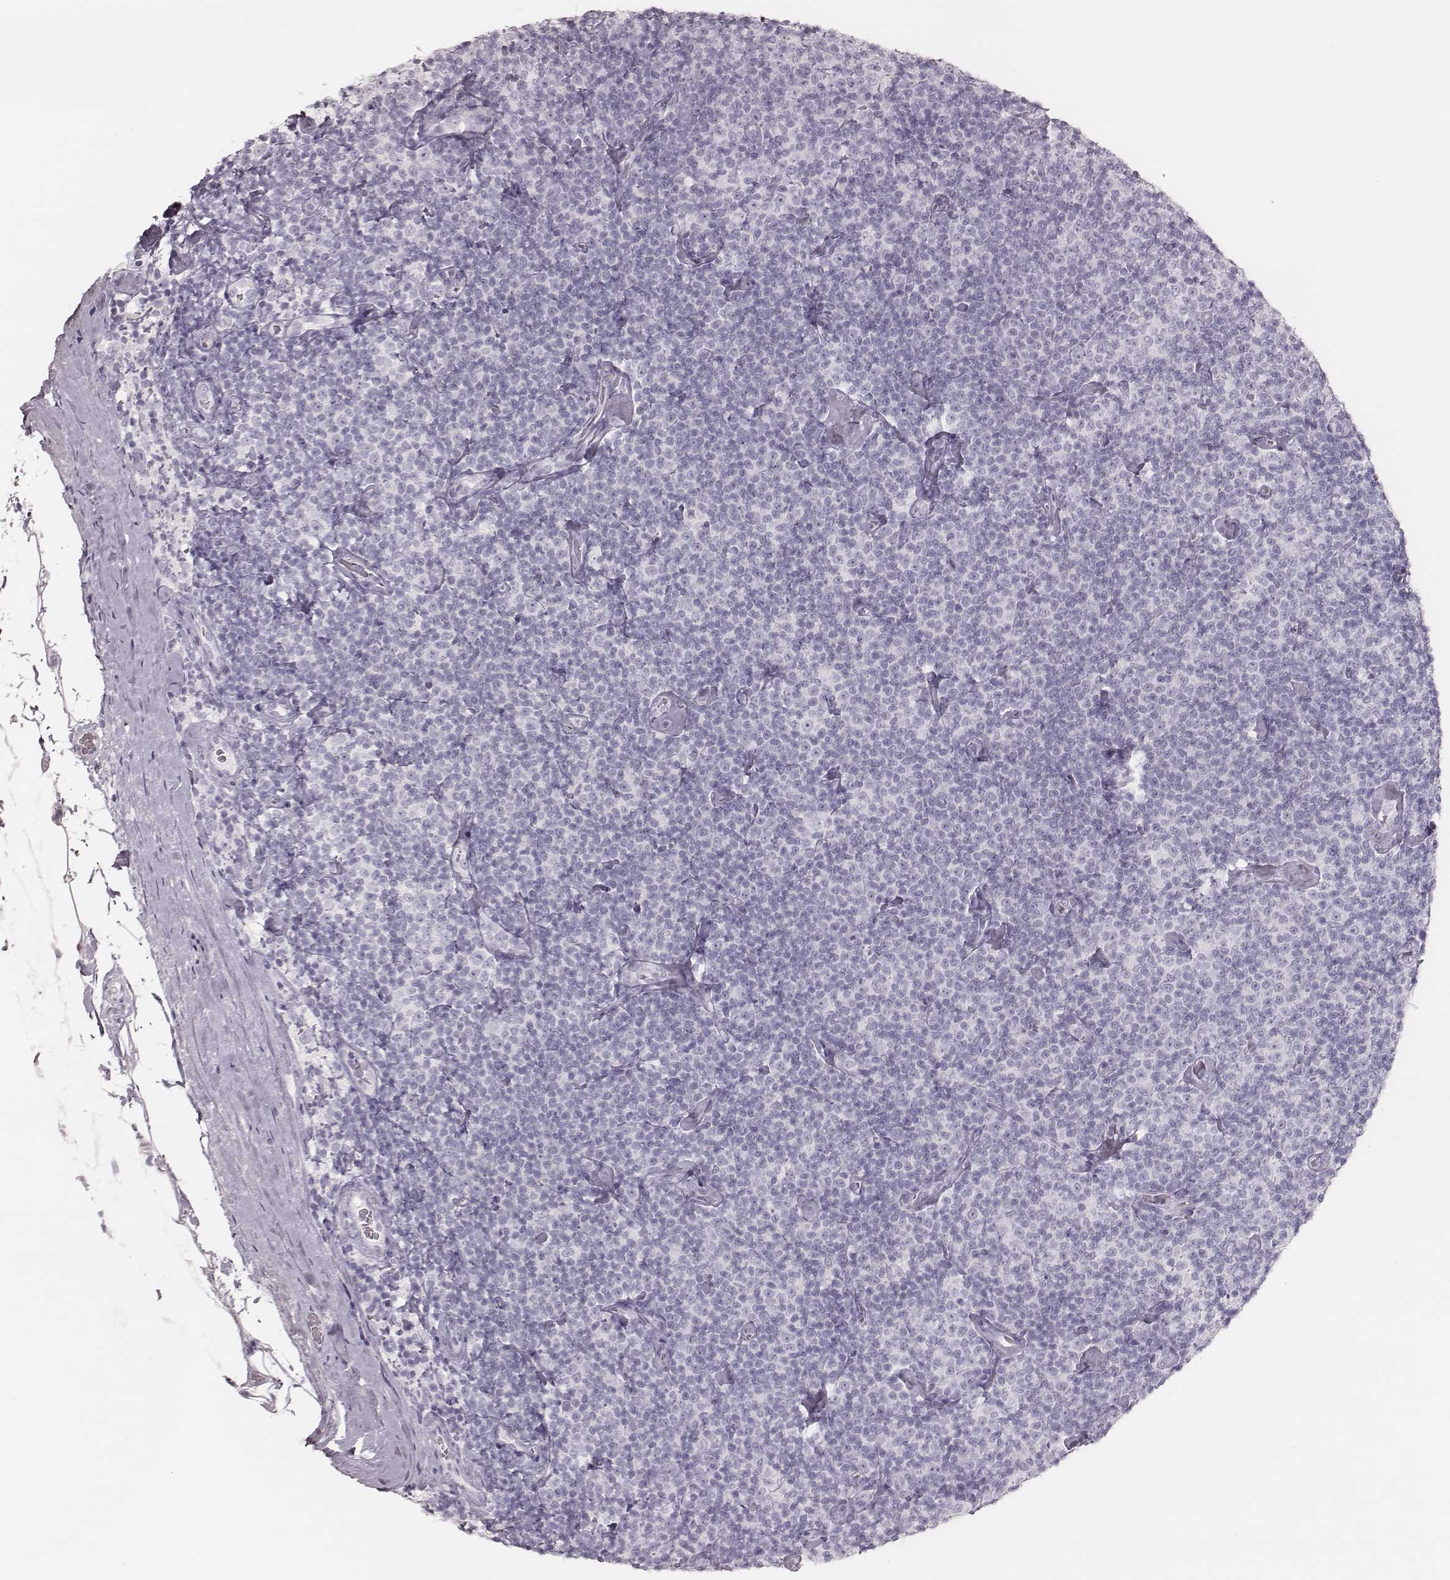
{"staining": {"intensity": "negative", "quantity": "none", "location": "none"}, "tissue": "lymphoma", "cell_type": "Tumor cells", "image_type": "cancer", "snomed": [{"axis": "morphology", "description": "Malignant lymphoma, non-Hodgkin's type, Low grade"}, {"axis": "topography", "description": "Lymph node"}], "caption": "Immunohistochemical staining of human malignant lymphoma, non-Hodgkin's type (low-grade) displays no significant expression in tumor cells.", "gene": "KRT82", "patient": {"sex": "male", "age": 81}}